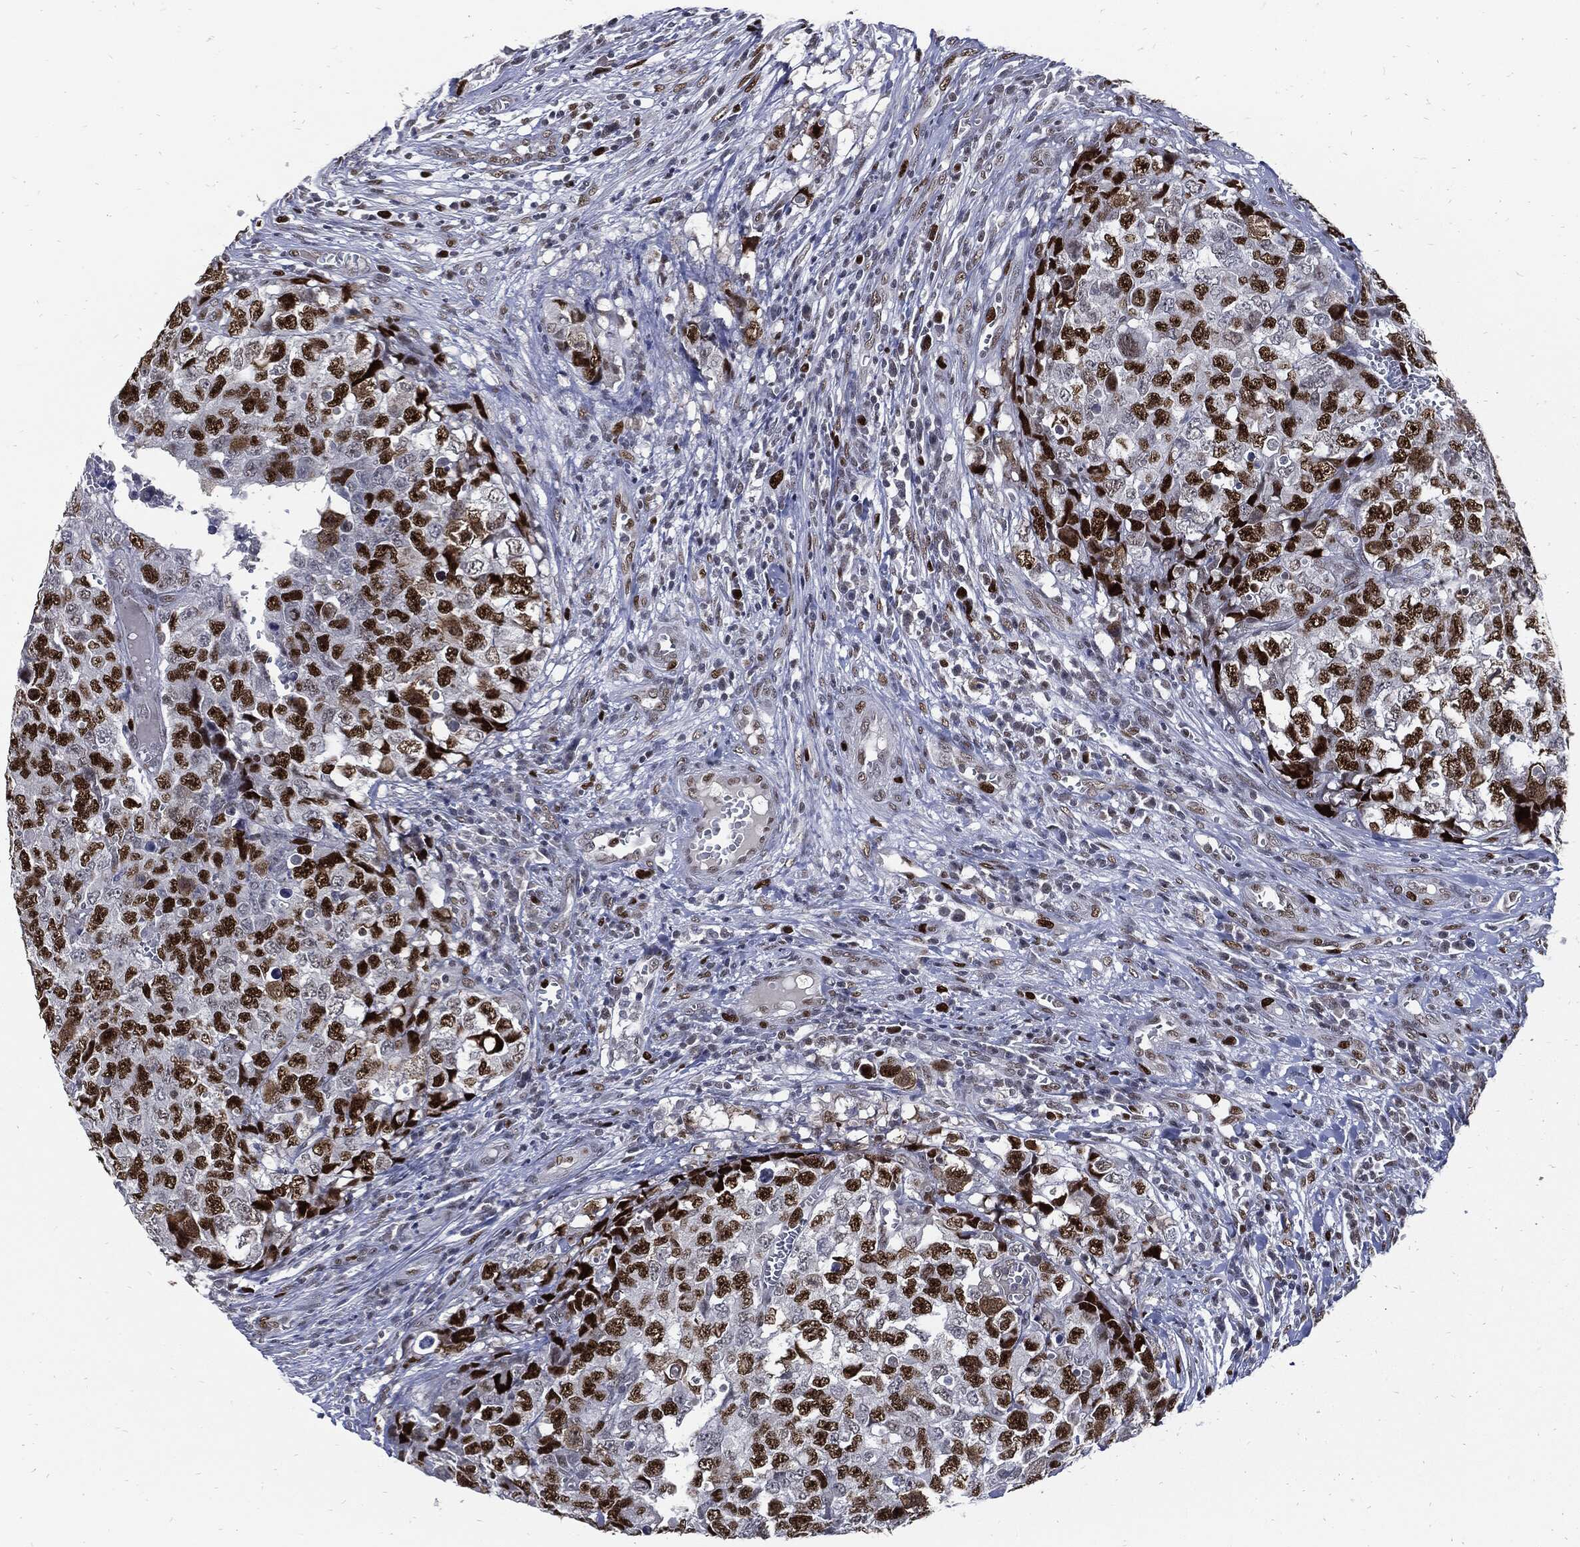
{"staining": {"intensity": "strong", "quantity": "25%-75%", "location": "nuclear"}, "tissue": "testis cancer", "cell_type": "Tumor cells", "image_type": "cancer", "snomed": [{"axis": "morphology", "description": "Carcinoma, Embryonal, NOS"}, {"axis": "topography", "description": "Testis"}], "caption": "Immunohistochemical staining of human testis cancer (embryonal carcinoma) reveals high levels of strong nuclear protein positivity in approximately 25%-75% of tumor cells. The staining was performed using DAB to visualize the protein expression in brown, while the nuclei were stained in blue with hematoxylin (Magnification: 20x).", "gene": "NBN", "patient": {"sex": "male", "age": 23}}